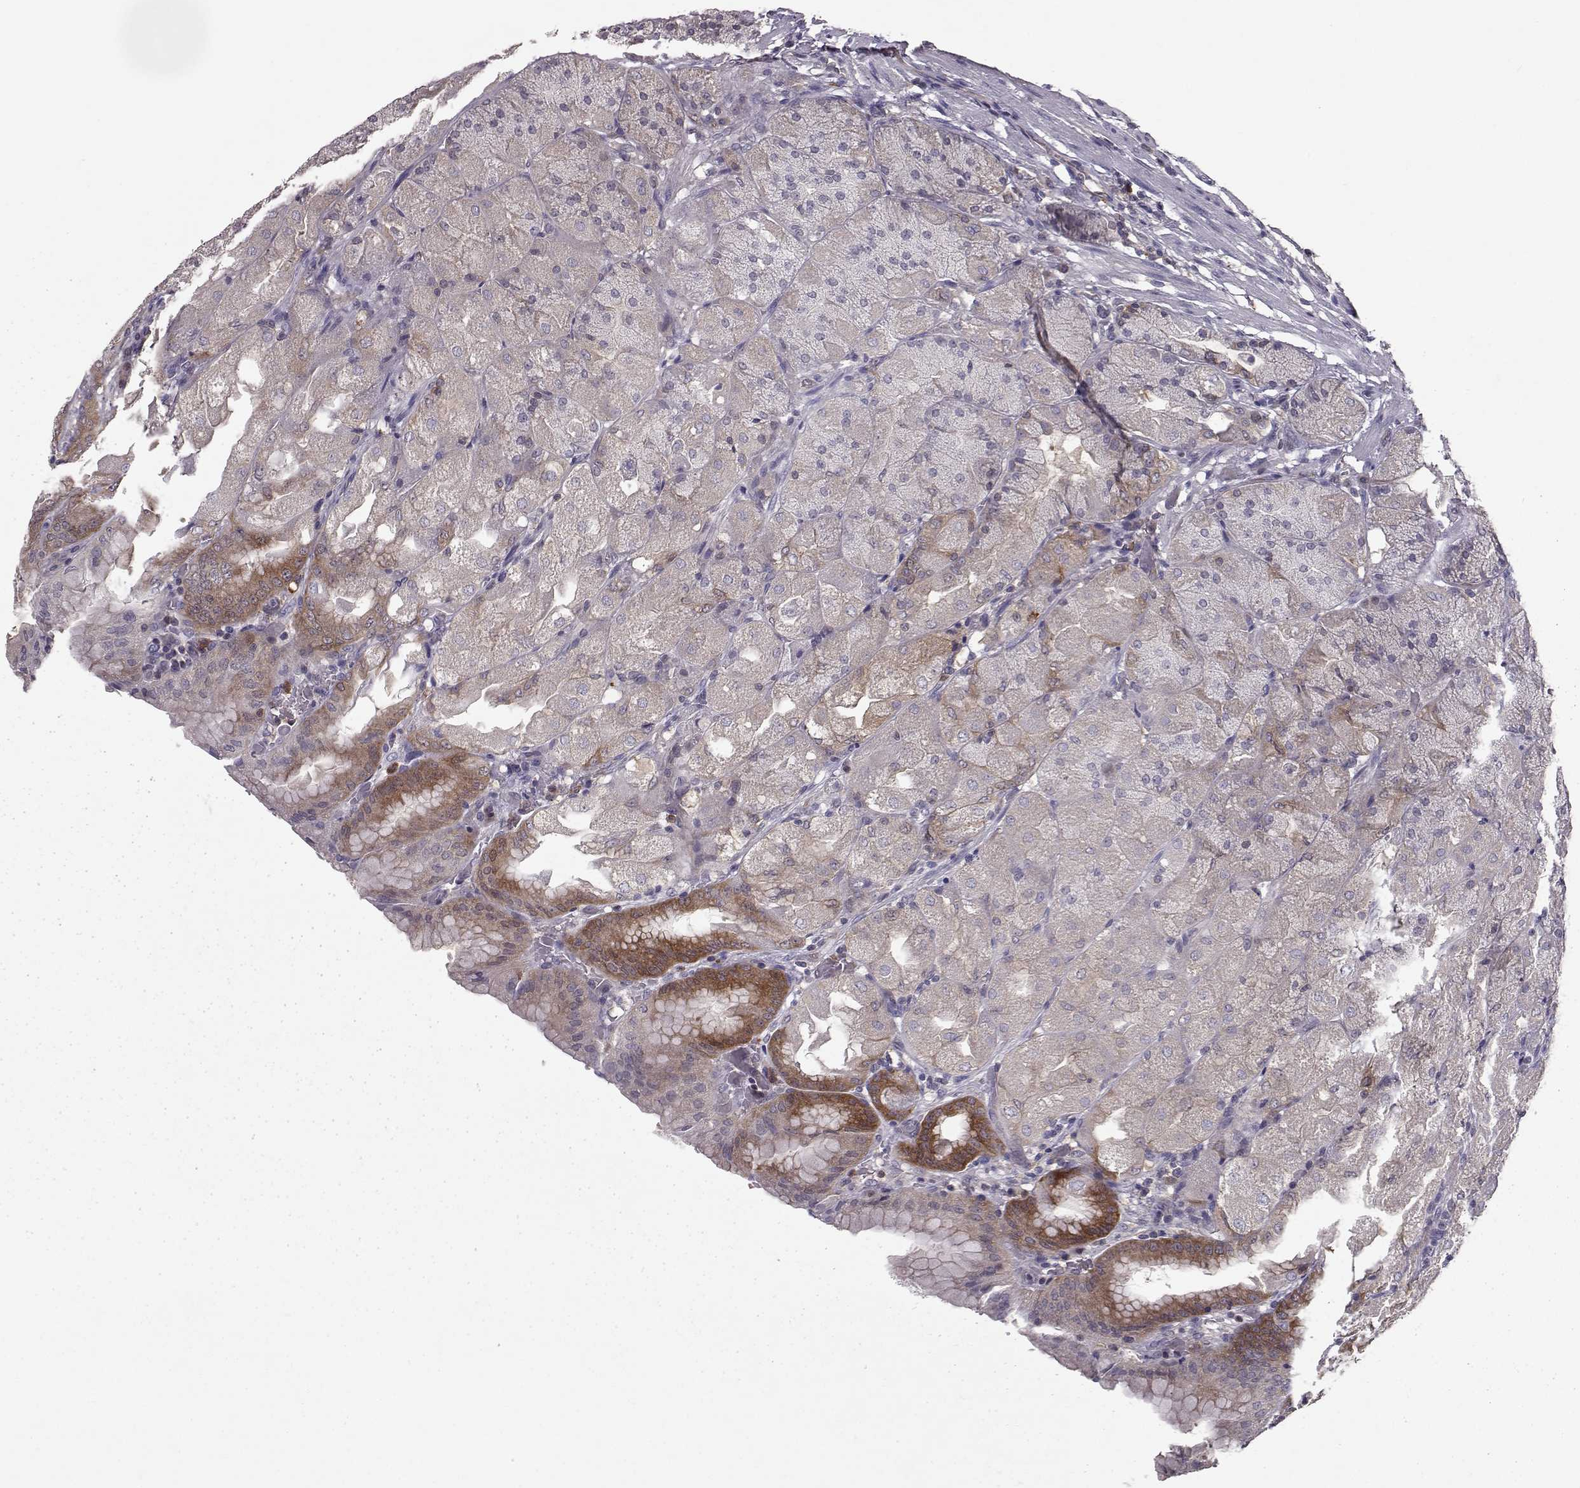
{"staining": {"intensity": "moderate", "quantity": "<25%", "location": "cytoplasmic/membranous"}, "tissue": "stomach", "cell_type": "Glandular cells", "image_type": "normal", "snomed": [{"axis": "morphology", "description": "Normal tissue, NOS"}, {"axis": "topography", "description": "Stomach, upper"}, {"axis": "topography", "description": "Stomach"}, {"axis": "topography", "description": "Stomach, lower"}], "caption": "DAB immunohistochemical staining of normal stomach exhibits moderate cytoplasmic/membranous protein staining in about <25% of glandular cells.", "gene": "RANBP1", "patient": {"sex": "male", "age": 62}}